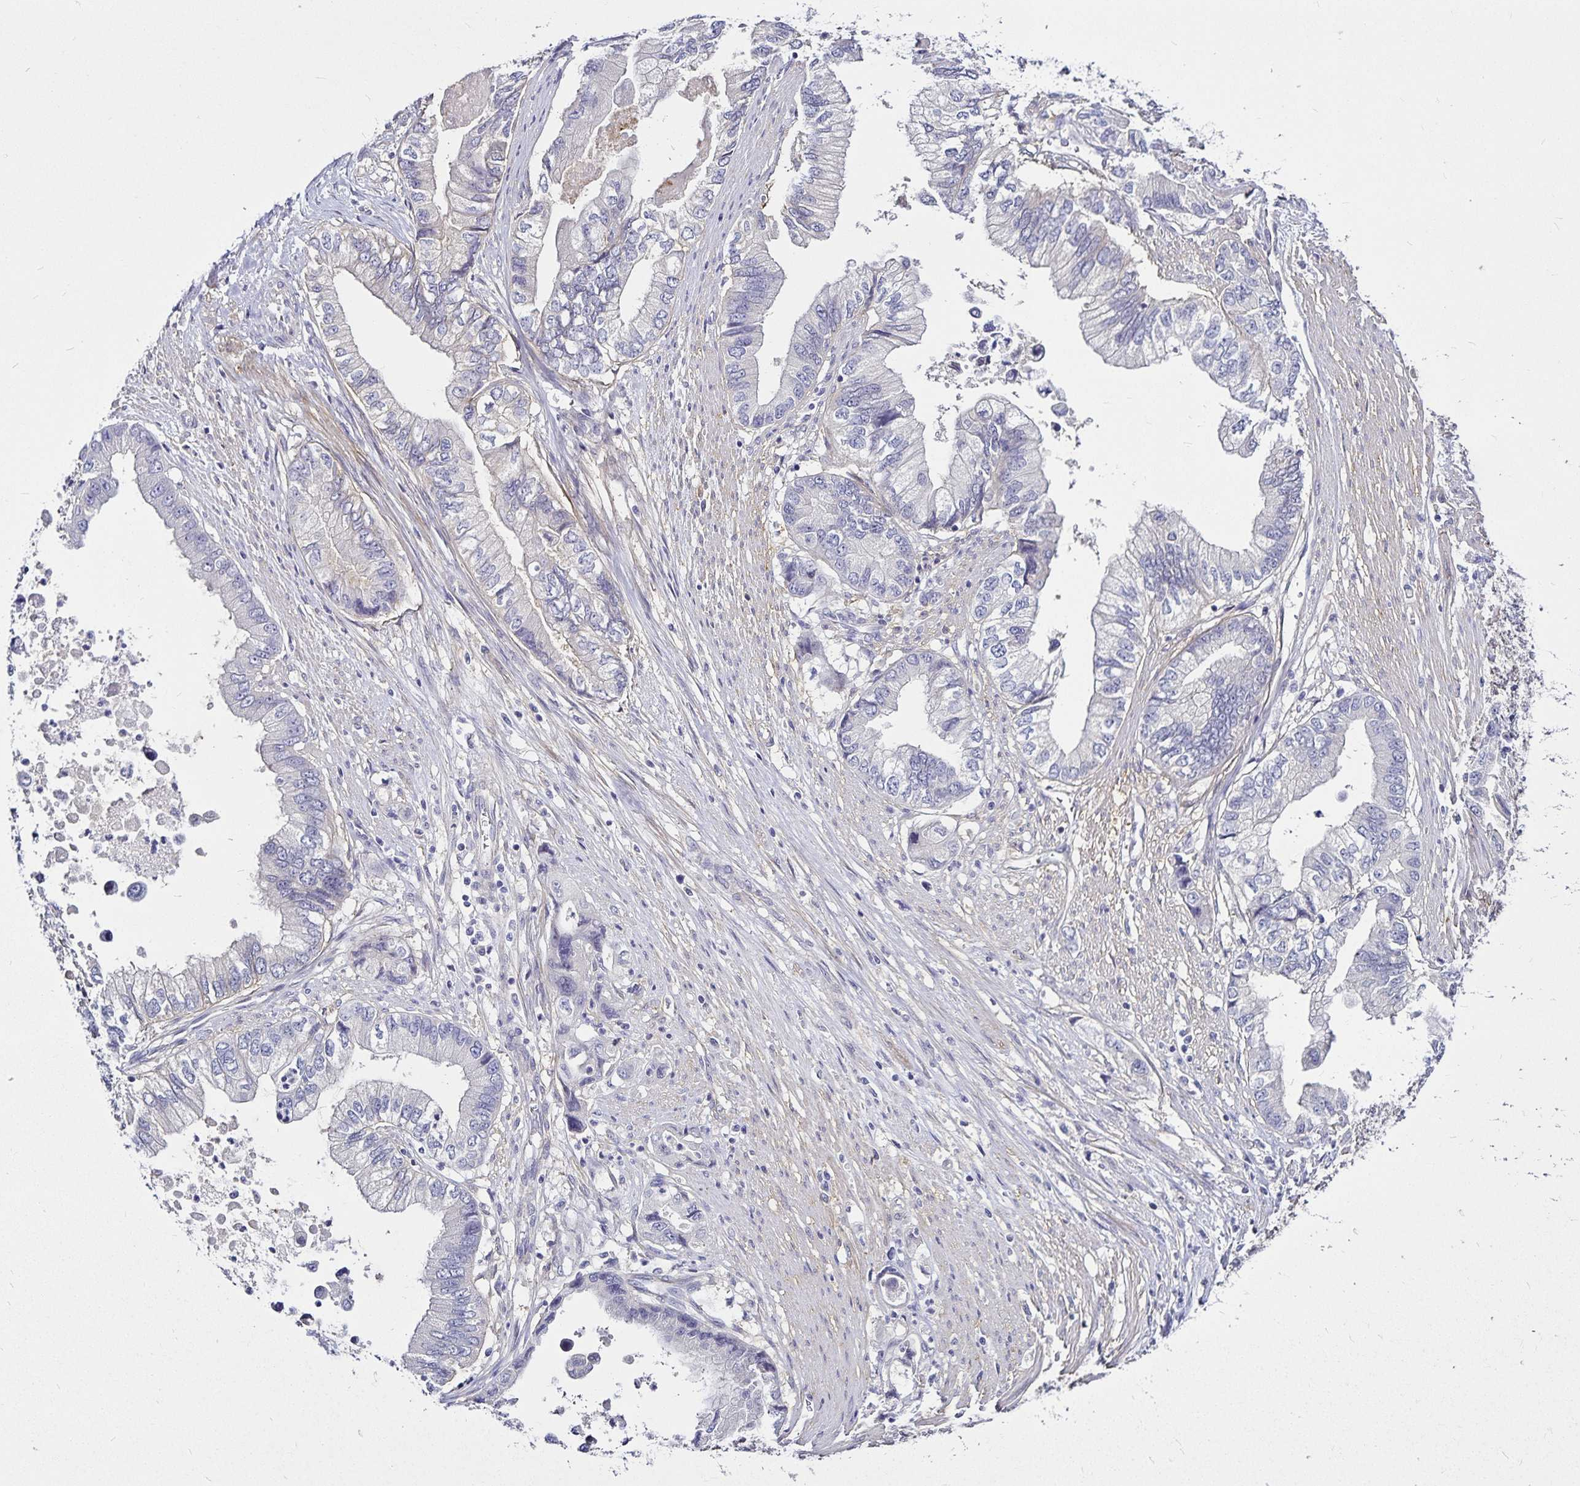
{"staining": {"intensity": "negative", "quantity": "none", "location": "none"}, "tissue": "stomach cancer", "cell_type": "Tumor cells", "image_type": "cancer", "snomed": [{"axis": "morphology", "description": "Adenocarcinoma, NOS"}, {"axis": "topography", "description": "Pancreas"}, {"axis": "topography", "description": "Stomach, upper"}], "caption": "High power microscopy photomicrograph of an IHC photomicrograph of stomach cancer, revealing no significant staining in tumor cells. Nuclei are stained in blue.", "gene": "GNG12", "patient": {"sex": "male", "age": 77}}